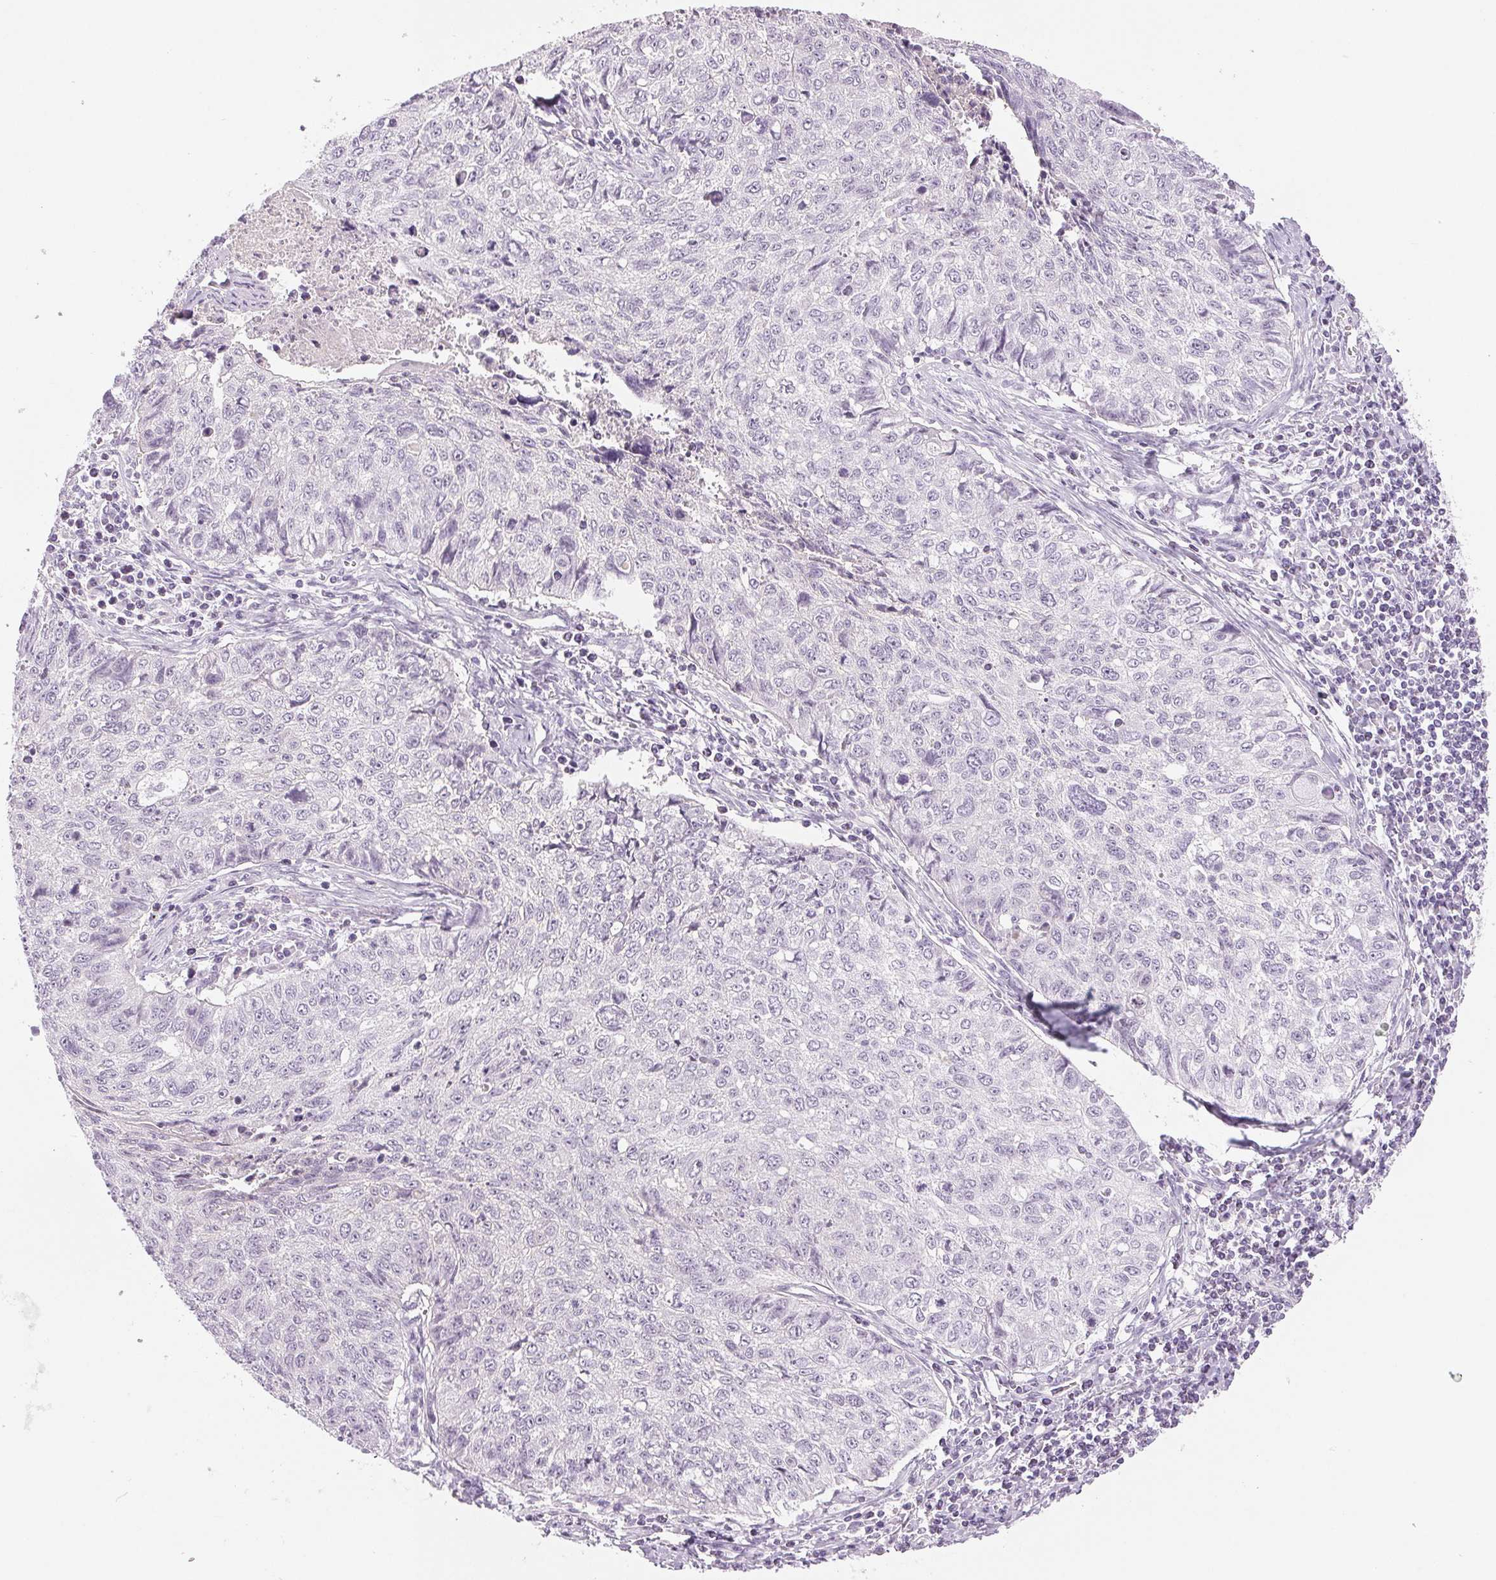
{"staining": {"intensity": "negative", "quantity": "none", "location": "none"}, "tissue": "lung cancer", "cell_type": "Tumor cells", "image_type": "cancer", "snomed": [{"axis": "morphology", "description": "Normal morphology"}, {"axis": "morphology", "description": "Aneuploidy"}, {"axis": "morphology", "description": "Squamous cell carcinoma, NOS"}, {"axis": "topography", "description": "Lymph node"}, {"axis": "topography", "description": "Lung"}], "caption": "Tumor cells show no significant protein expression in lung cancer (aneuploidy).", "gene": "EHHADH", "patient": {"sex": "female", "age": 76}}